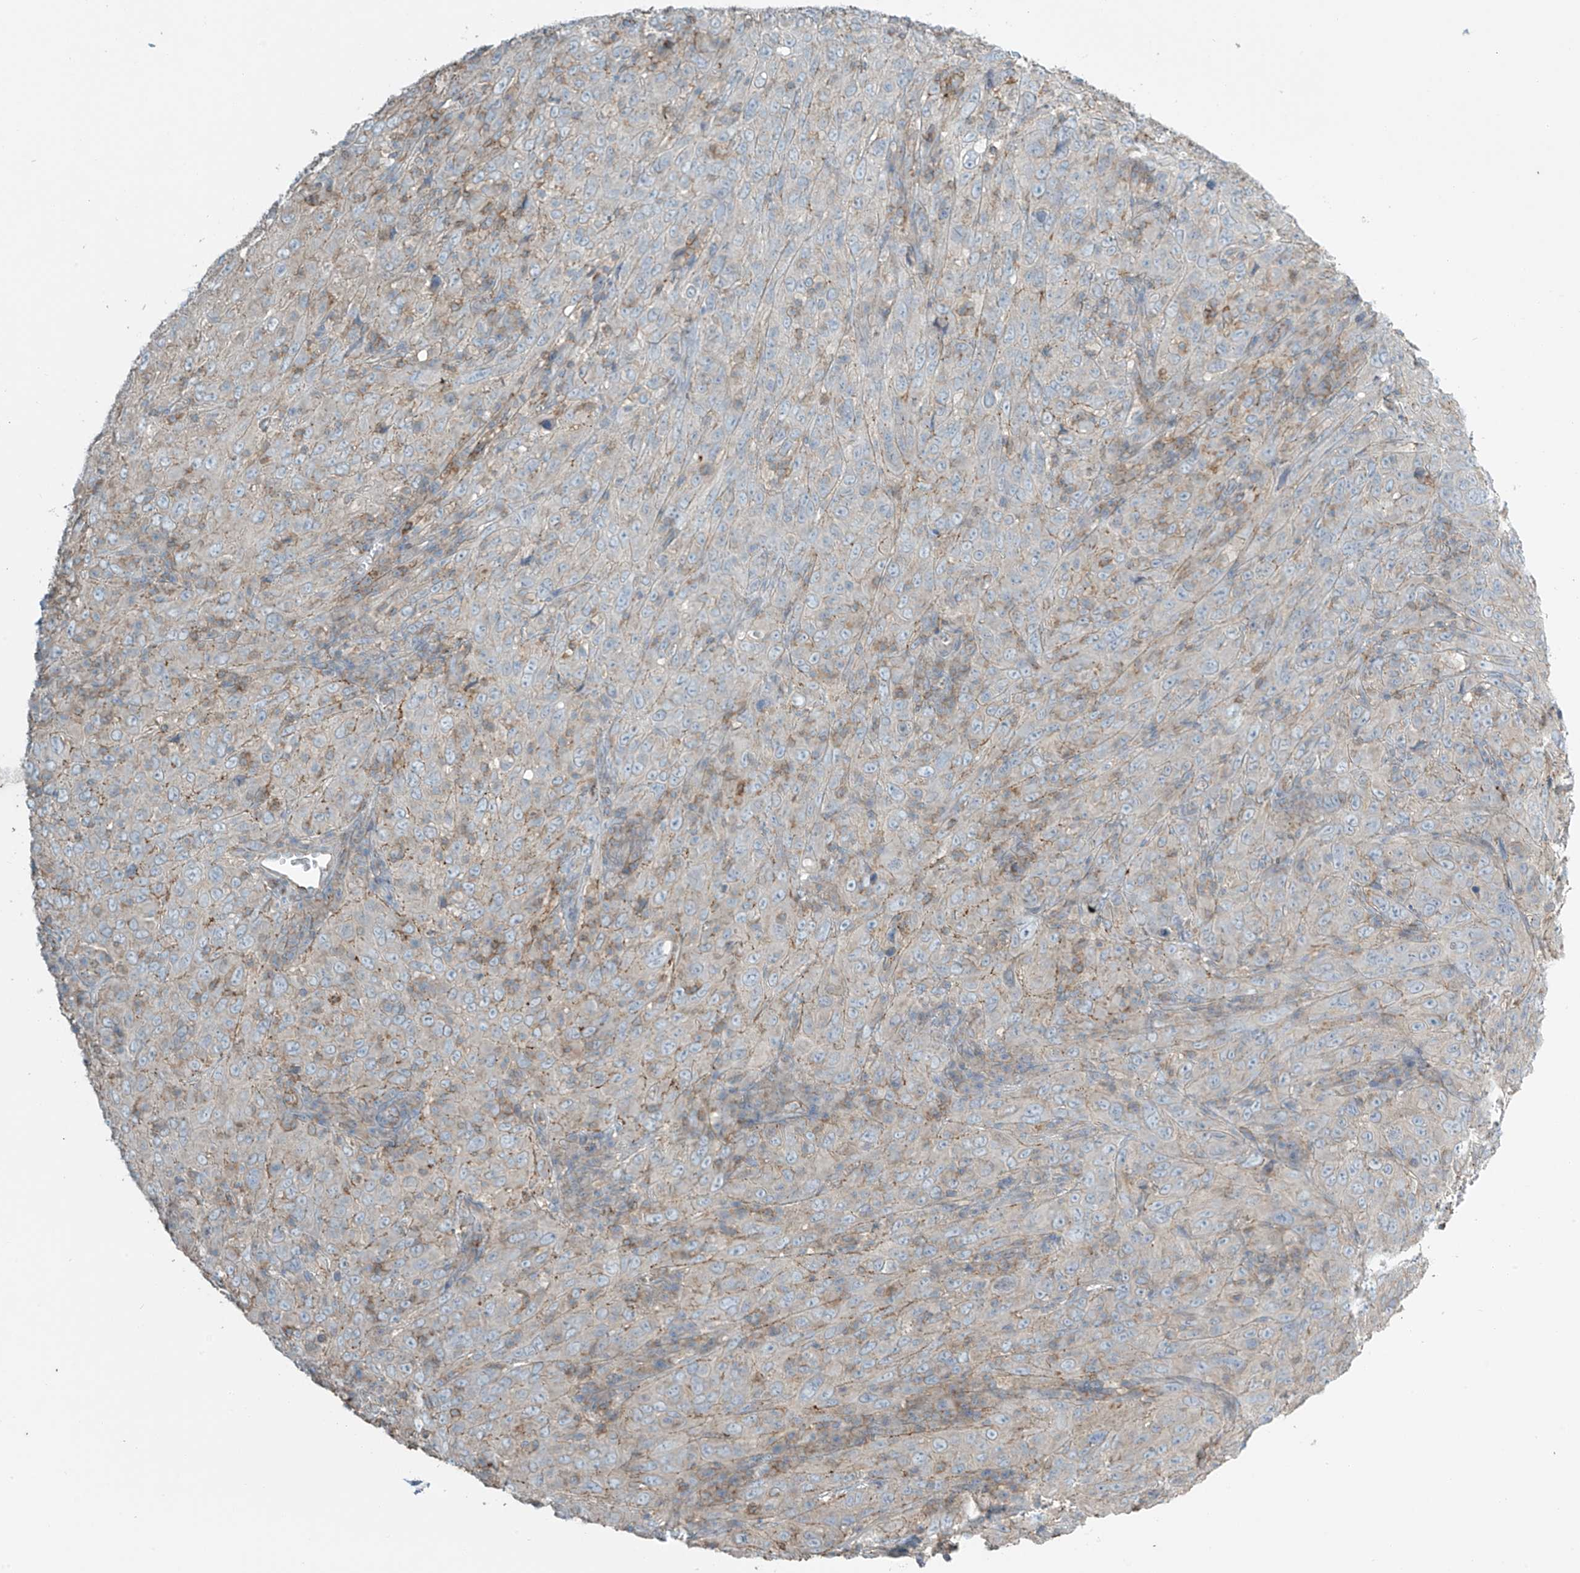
{"staining": {"intensity": "negative", "quantity": "none", "location": "none"}, "tissue": "cervical cancer", "cell_type": "Tumor cells", "image_type": "cancer", "snomed": [{"axis": "morphology", "description": "Squamous cell carcinoma, NOS"}, {"axis": "topography", "description": "Cervix"}], "caption": "A high-resolution micrograph shows IHC staining of cervical squamous cell carcinoma, which reveals no significant expression in tumor cells.", "gene": "SLC9A2", "patient": {"sex": "female", "age": 46}}